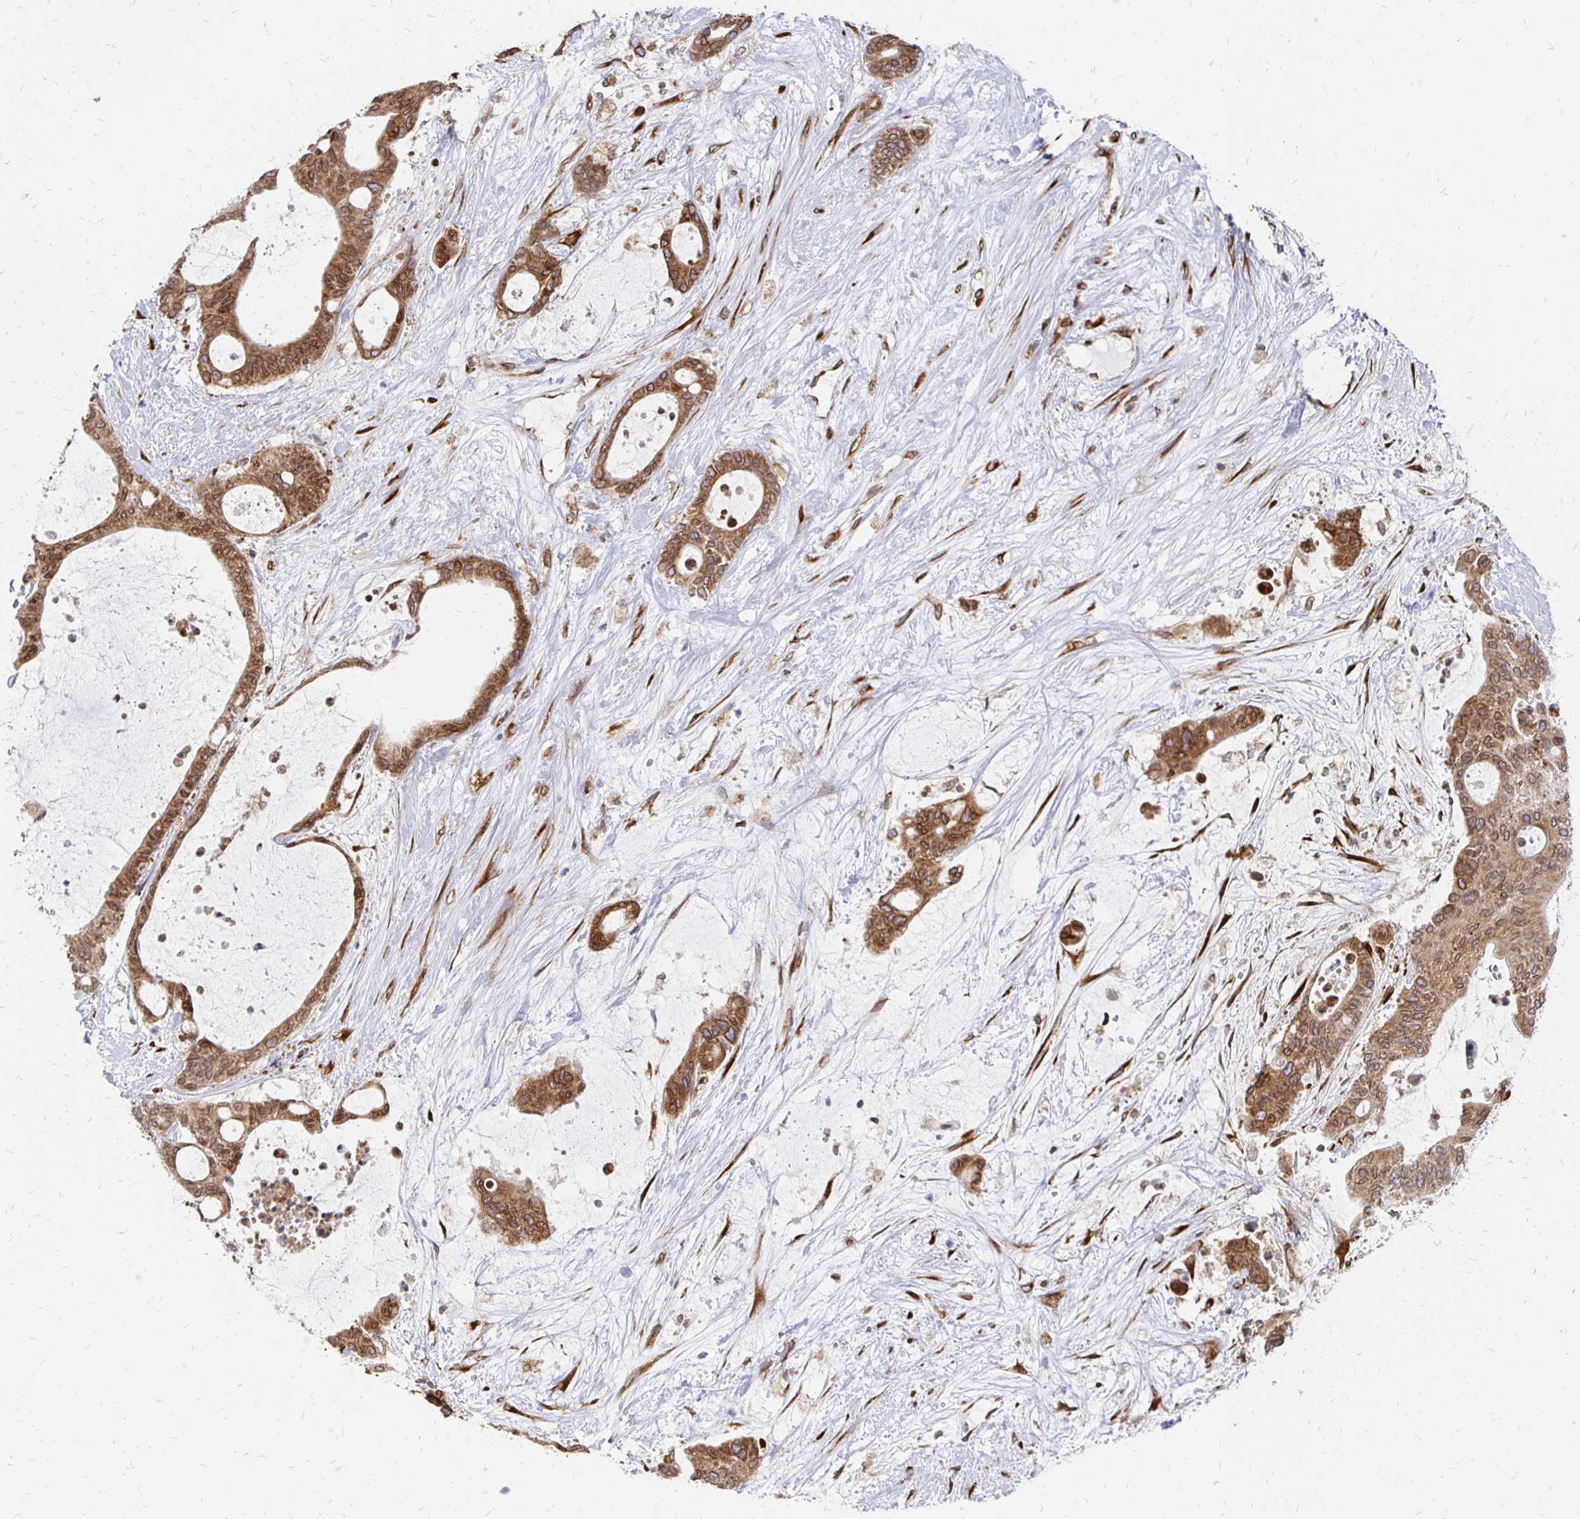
{"staining": {"intensity": "strong", "quantity": ">75%", "location": "cytoplasmic/membranous,nuclear"}, "tissue": "liver cancer", "cell_type": "Tumor cells", "image_type": "cancer", "snomed": [{"axis": "morphology", "description": "Normal tissue, NOS"}, {"axis": "morphology", "description": "Cholangiocarcinoma"}, {"axis": "topography", "description": "Liver"}, {"axis": "topography", "description": "Peripheral nerve tissue"}], "caption": "There is high levels of strong cytoplasmic/membranous and nuclear staining in tumor cells of liver cholangiocarcinoma, as demonstrated by immunohistochemical staining (brown color).", "gene": "PELI3", "patient": {"sex": "female", "age": 73}}